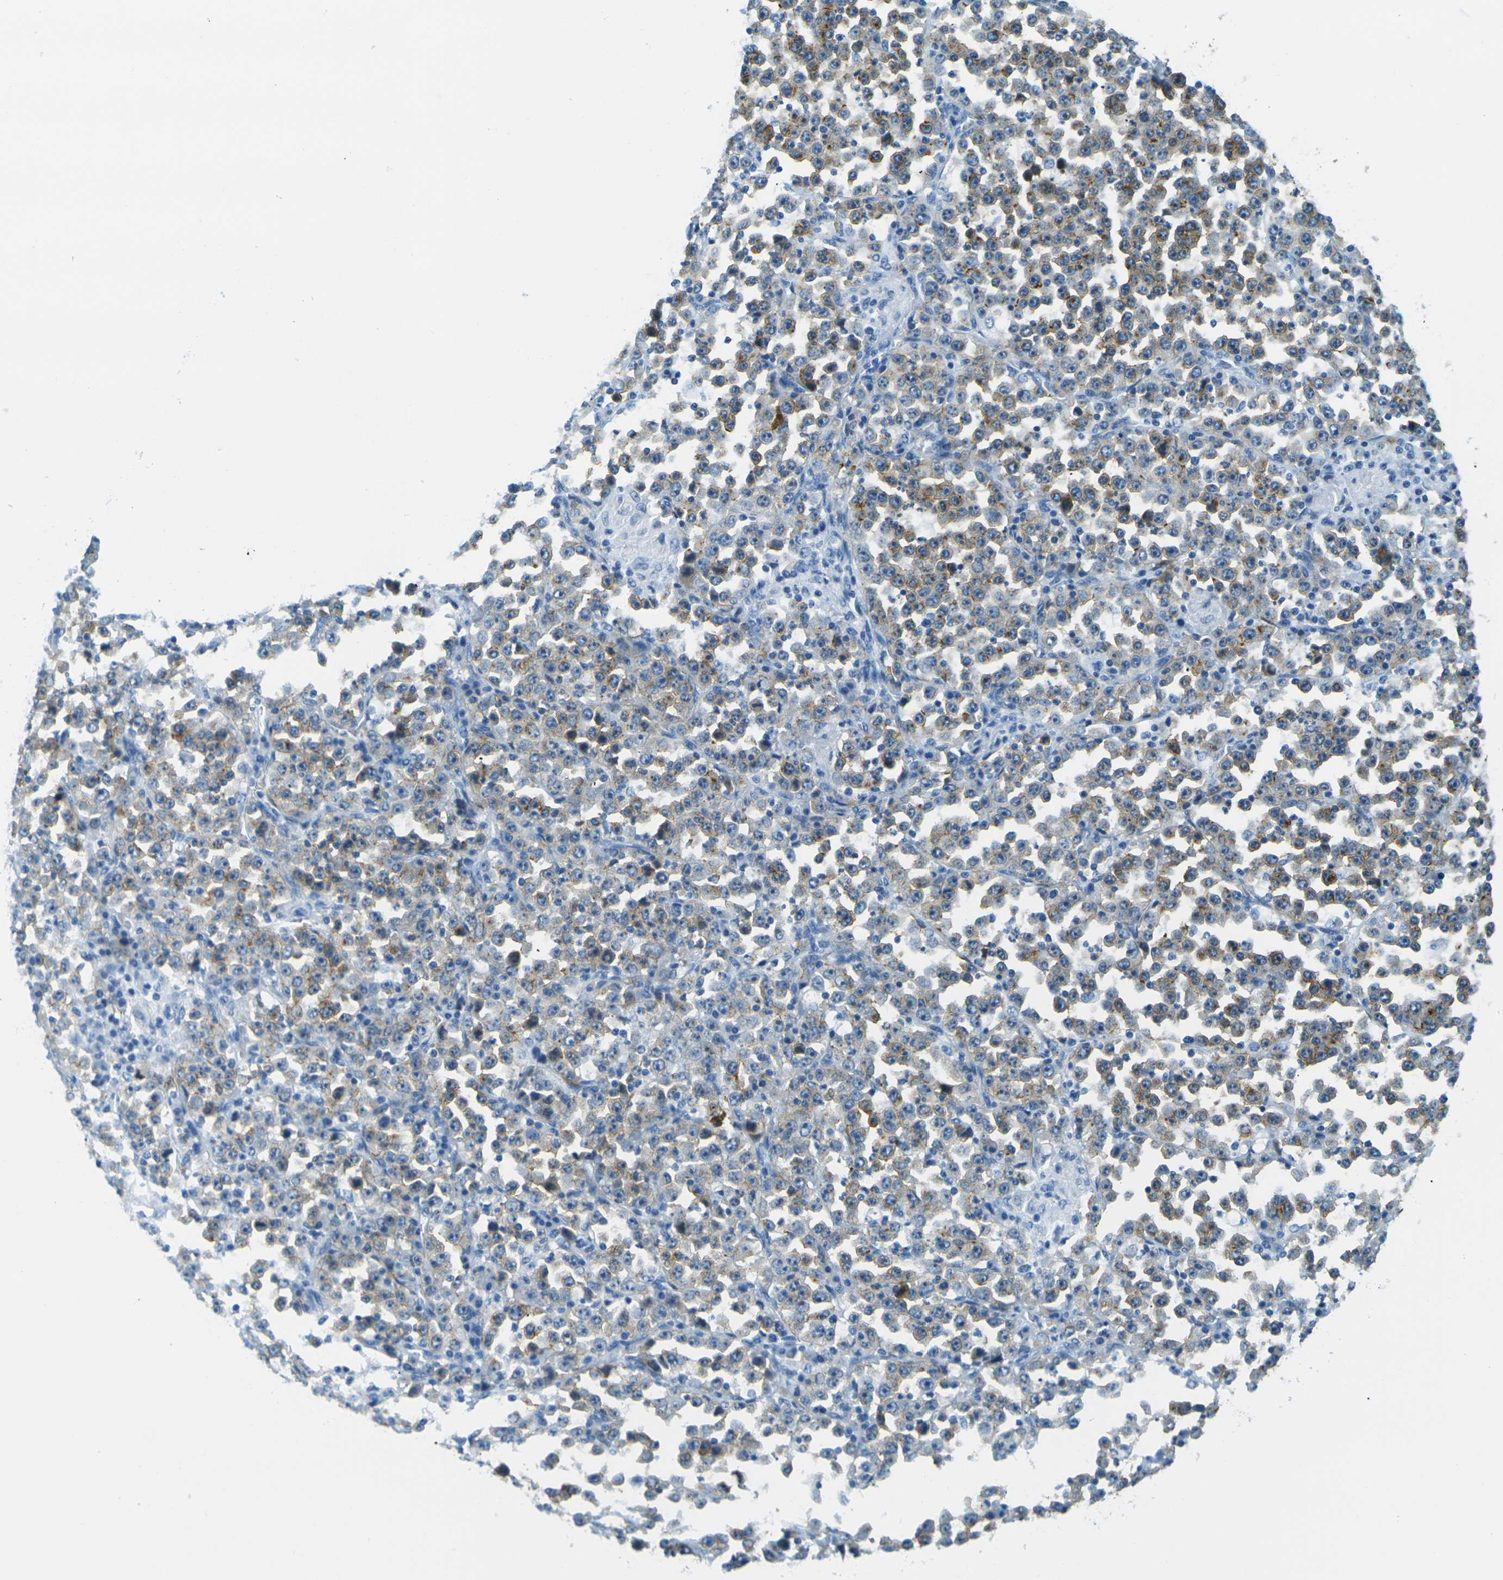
{"staining": {"intensity": "moderate", "quantity": "25%-75%", "location": "cytoplasmic/membranous"}, "tissue": "stomach cancer", "cell_type": "Tumor cells", "image_type": "cancer", "snomed": [{"axis": "morphology", "description": "Normal tissue, NOS"}, {"axis": "morphology", "description": "Adenocarcinoma, NOS"}, {"axis": "topography", "description": "Stomach, upper"}, {"axis": "topography", "description": "Stomach"}], "caption": "Immunohistochemical staining of stomach cancer (adenocarcinoma) shows medium levels of moderate cytoplasmic/membranous protein staining in approximately 25%-75% of tumor cells.", "gene": "OCLN", "patient": {"sex": "male", "age": 59}}